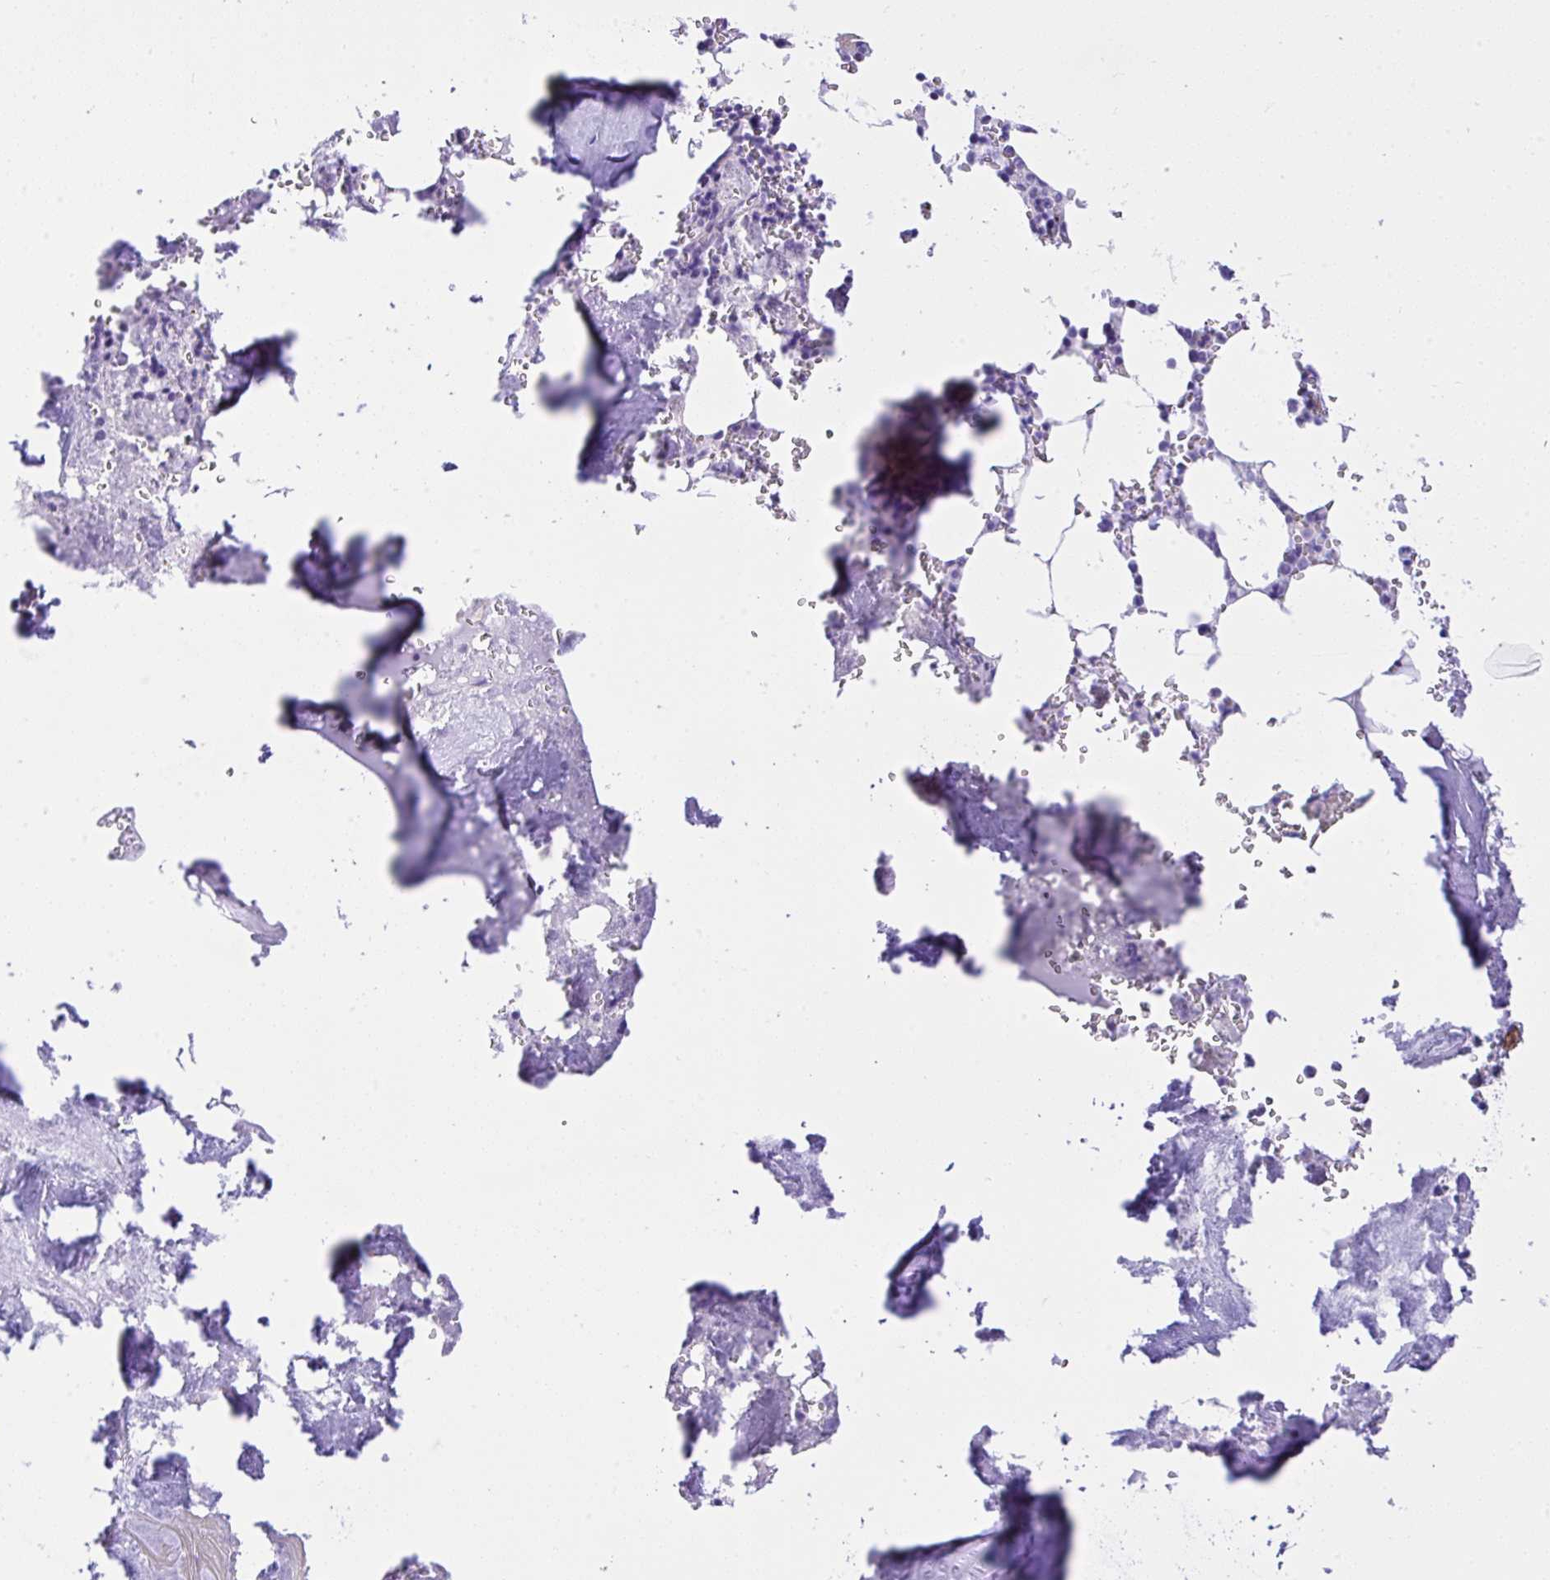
{"staining": {"intensity": "negative", "quantity": "none", "location": "none"}, "tissue": "bone marrow", "cell_type": "Hematopoietic cells", "image_type": "normal", "snomed": [{"axis": "morphology", "description": "Normal tissue, NOS"}, {"axis": "topography", "description": "Bone marrow"}], "caption": "A high-resolution micrograph shows immunohistochemistry (IHC) staining of benign bone marrow, which demonstrates no significant staining in hematopoietic cells.", "gene": "SLC13A1", "patient": {"sex": "male", "age": 54}}